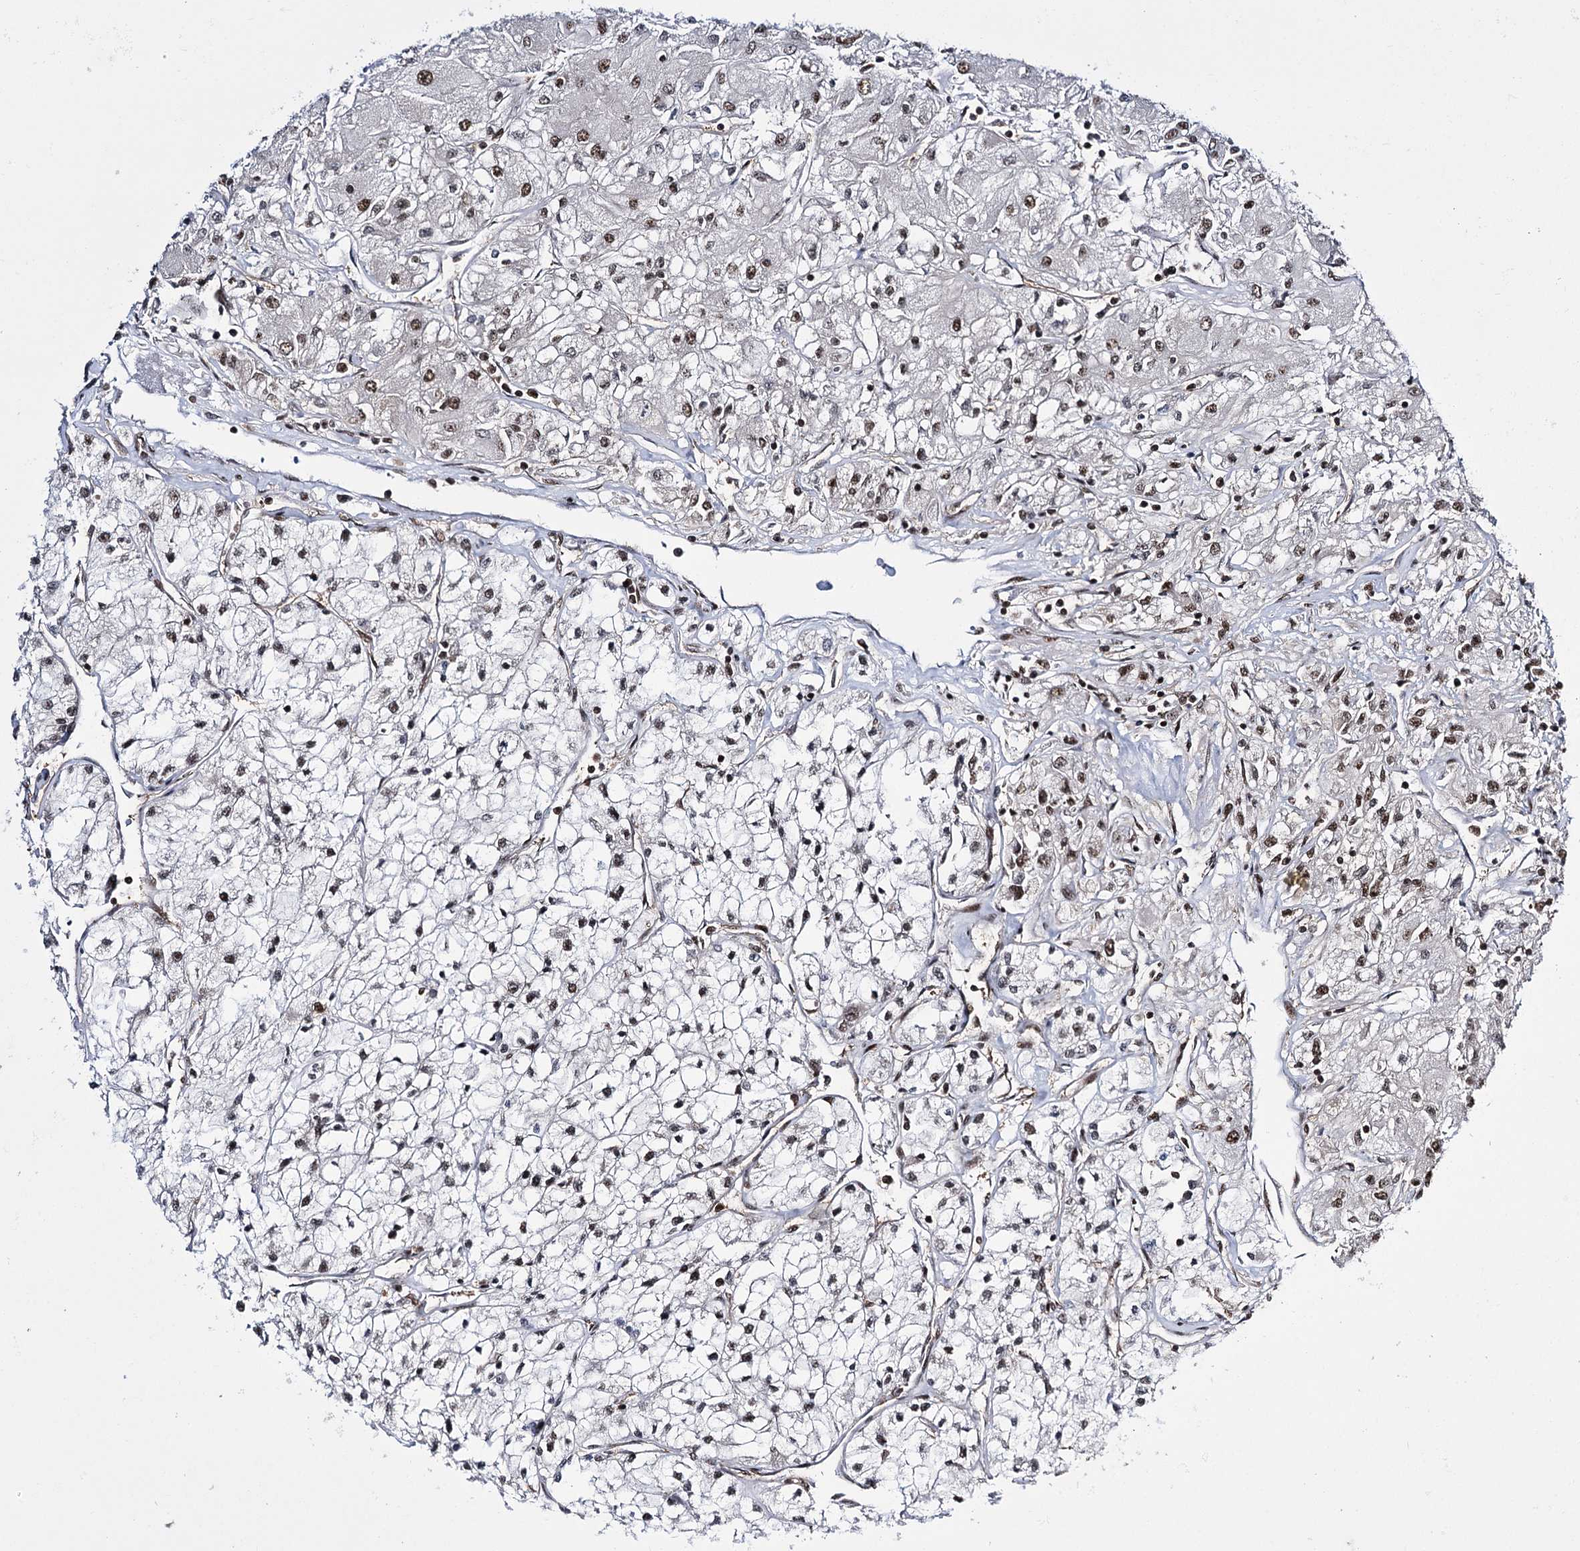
{"staining": {"intensity": "moderate", "quantity": ">75%", "location": "nuclear"}, "tissue": "renal cancer", "cell_type": "Tumor cells", "image_type": "cancer", "snomed": [{"axis": "morphology", "description": "Adenocarcinoma, NOS"}, {"axis": "topography", "description": "Kidney"}], "caption": "Adenocarcinoma (renal) tissue displays moderate nuclear staining in approximately >75% of tumor cells The staining was performed using DAB (3,3'-diaminobenzidine) to visualize the protein expression in brown, while the nuclei were stained in blue with hematoxylin (Magnification: 20x).", "gene": "PRPF40A", "patient": {"sex": "male", "age": 80}}